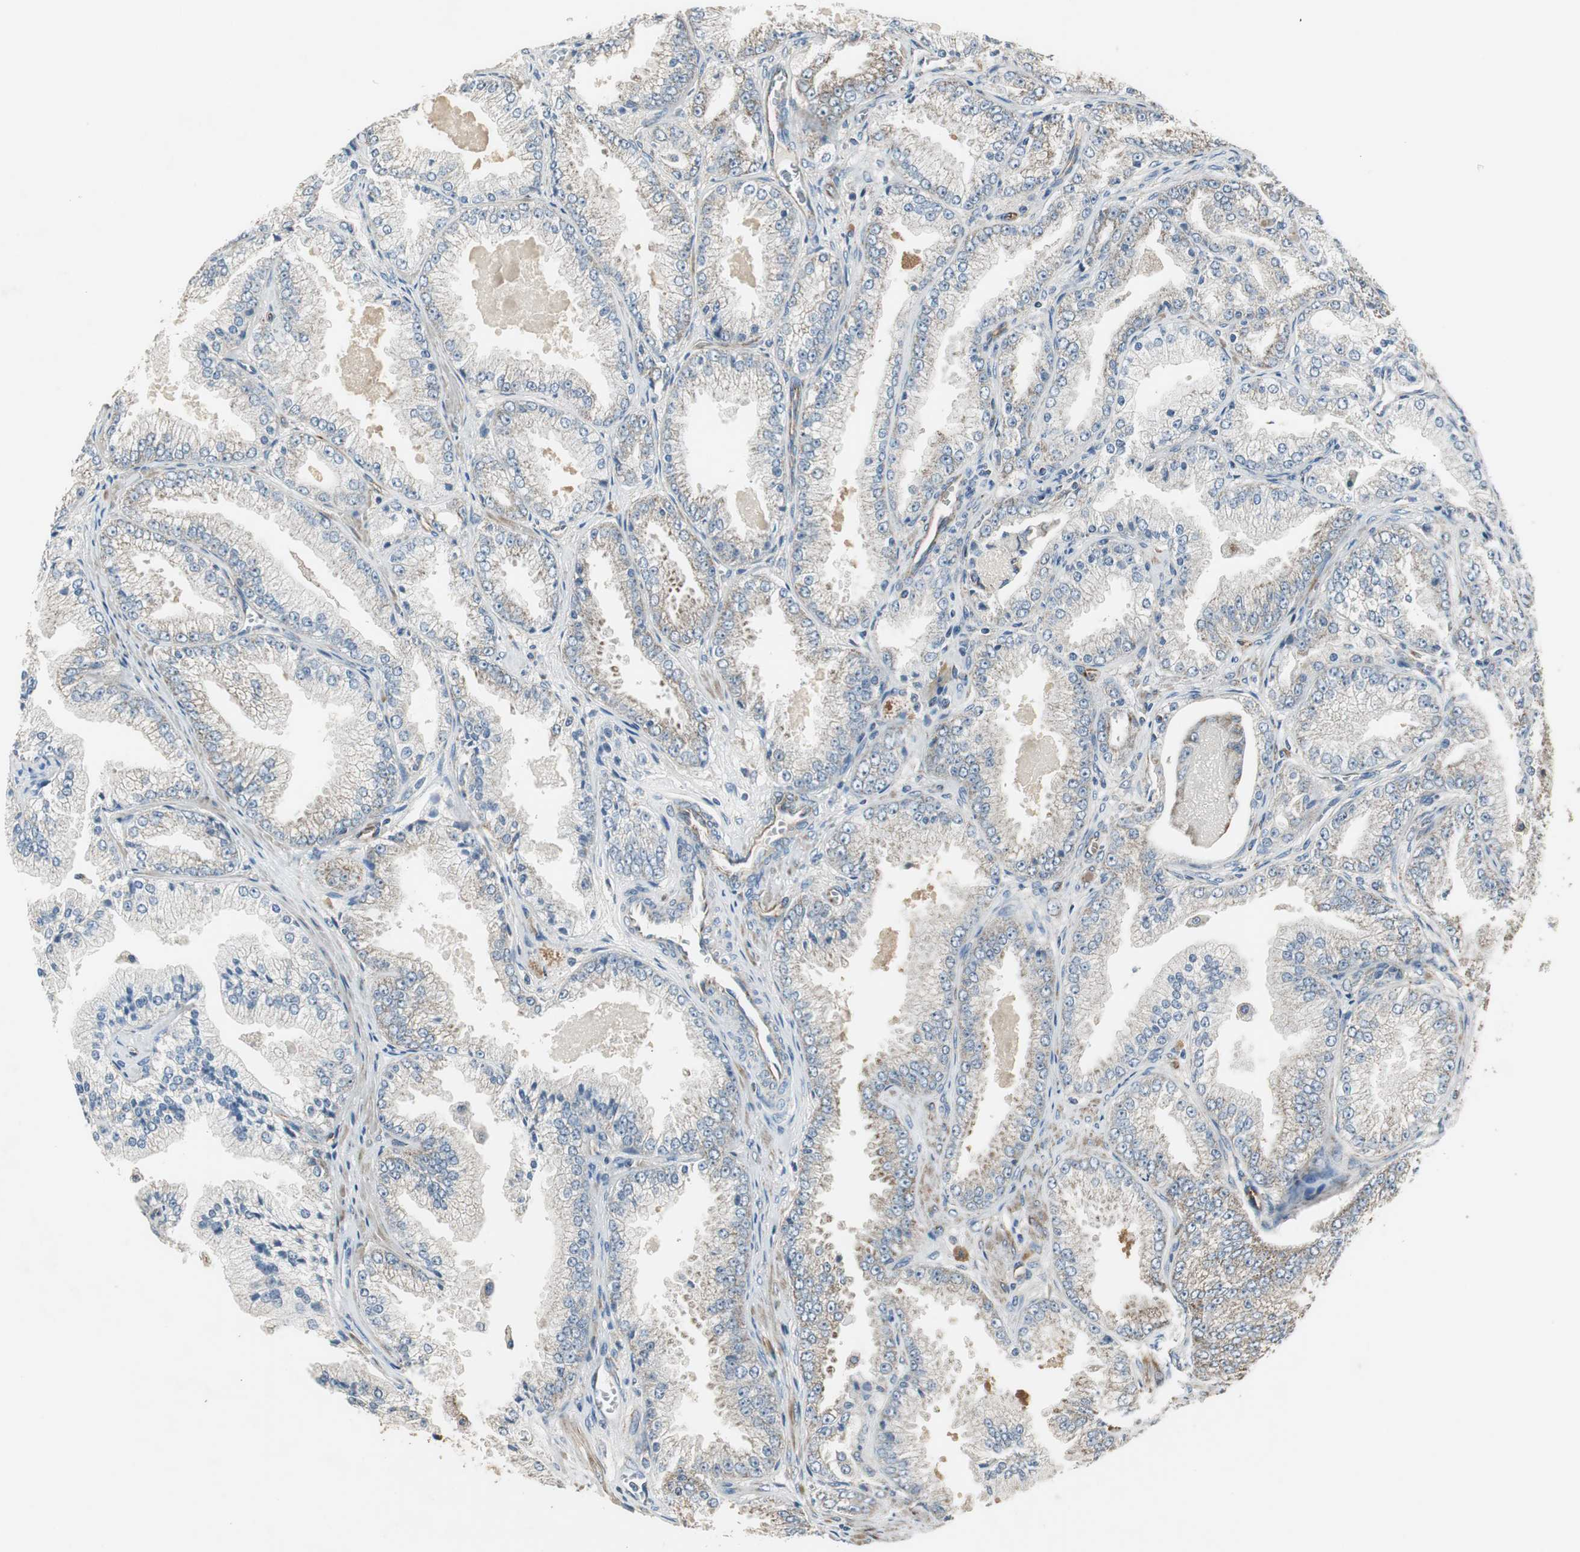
{"staining": {"intensity": "weak", "quantity": "<25%", "location": "cytoplasmic/membranous"}, "tissue": "prostate cancer", "cell_type": "Tumor cells", "image_type": "cancer", "snomed": [{"axis": "morphology", "description": "Adenocarcinoma, High grade"}, {"axis": "topography", "description": "Prostate"}], "caption": "Immunohistochemical staining of adenocarcinoma (high-grade) (prostate) exhibits no significant expression in tumor cells.", "gene": "MSTO1", "patient": {"sex": "male", "age": 61}}